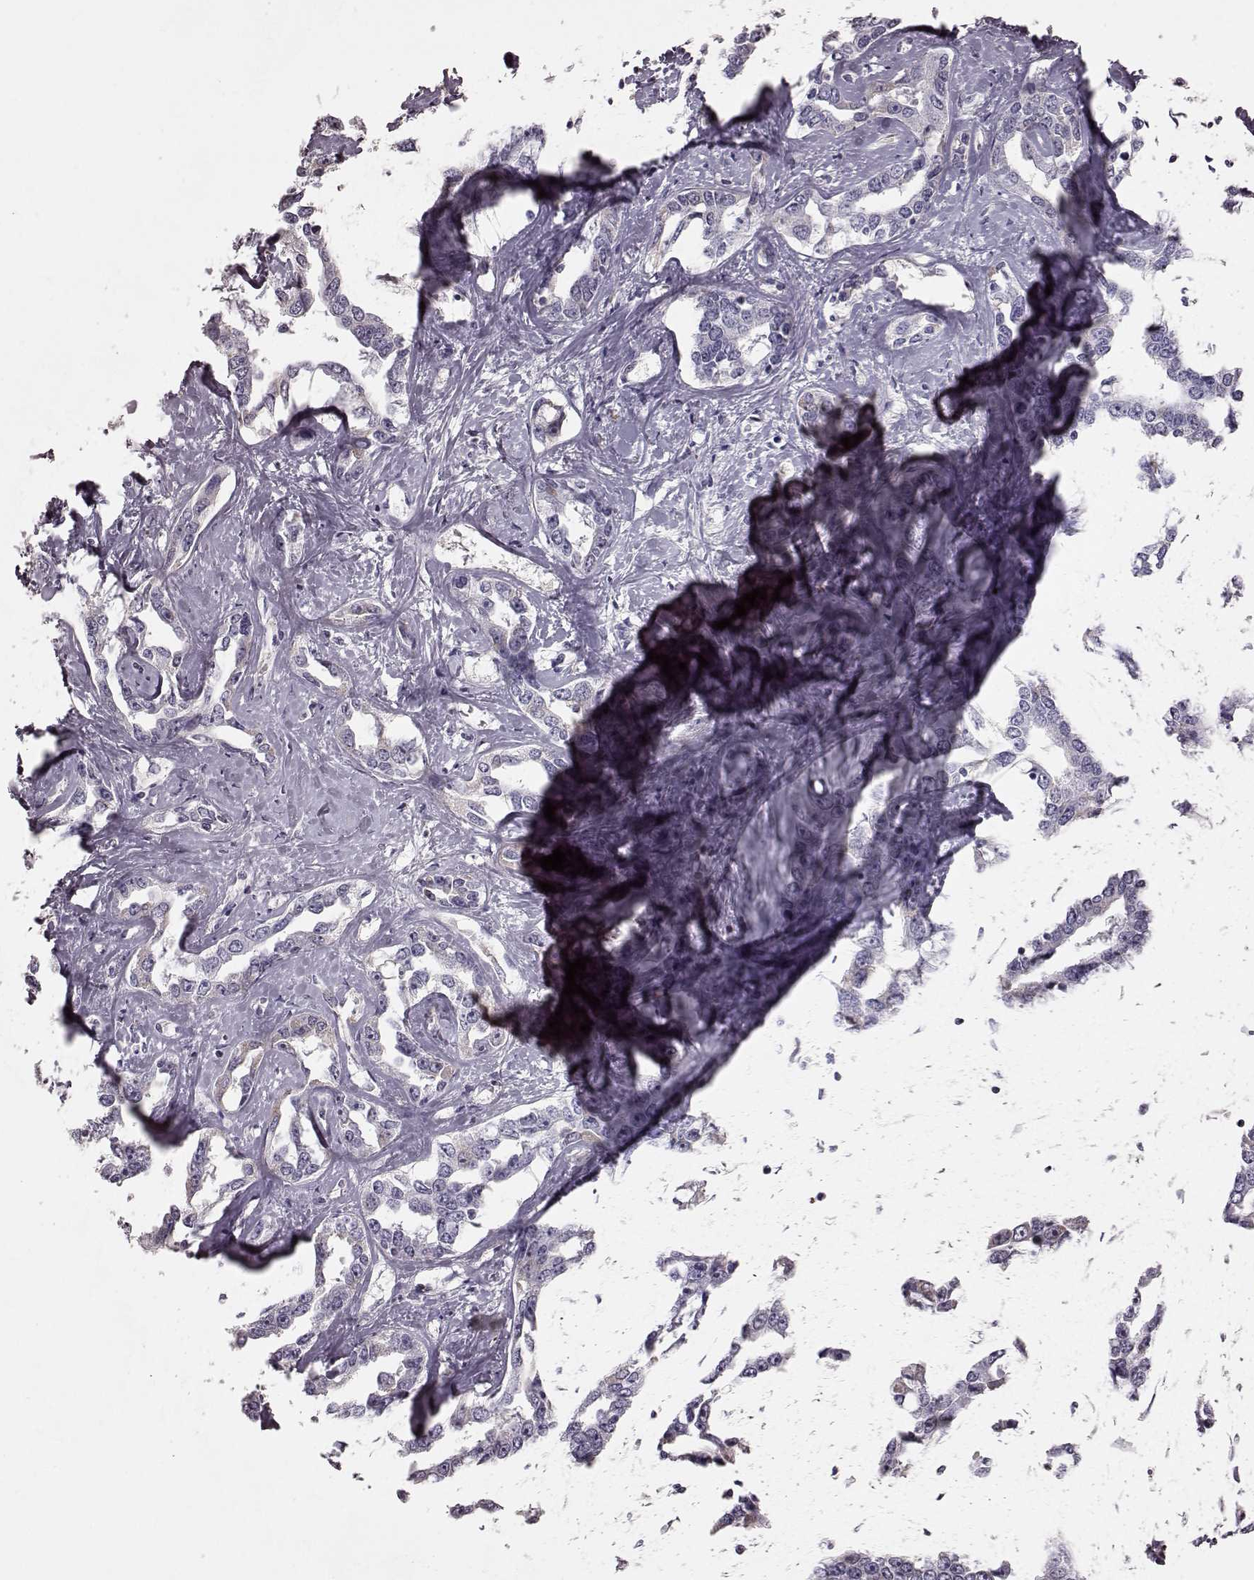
{"staining": {"intensity": "negative", "quantity": "none", "location": "none"}, "tissue": "liver cancer", "cell_type": "Tumor cells", "image_type": "cancer", "snomed": [{"axis": "morphology", "description": "Cholangiocarcinoma"}, {"axis": "topography", "description": "Liver"}], "caption": "Immunohistochemistry of human liver cholangiocarcinoma shows no staining in tumor cells.", "gene": "PDCD1", "patient": {"sex": "male", "age": 59}}